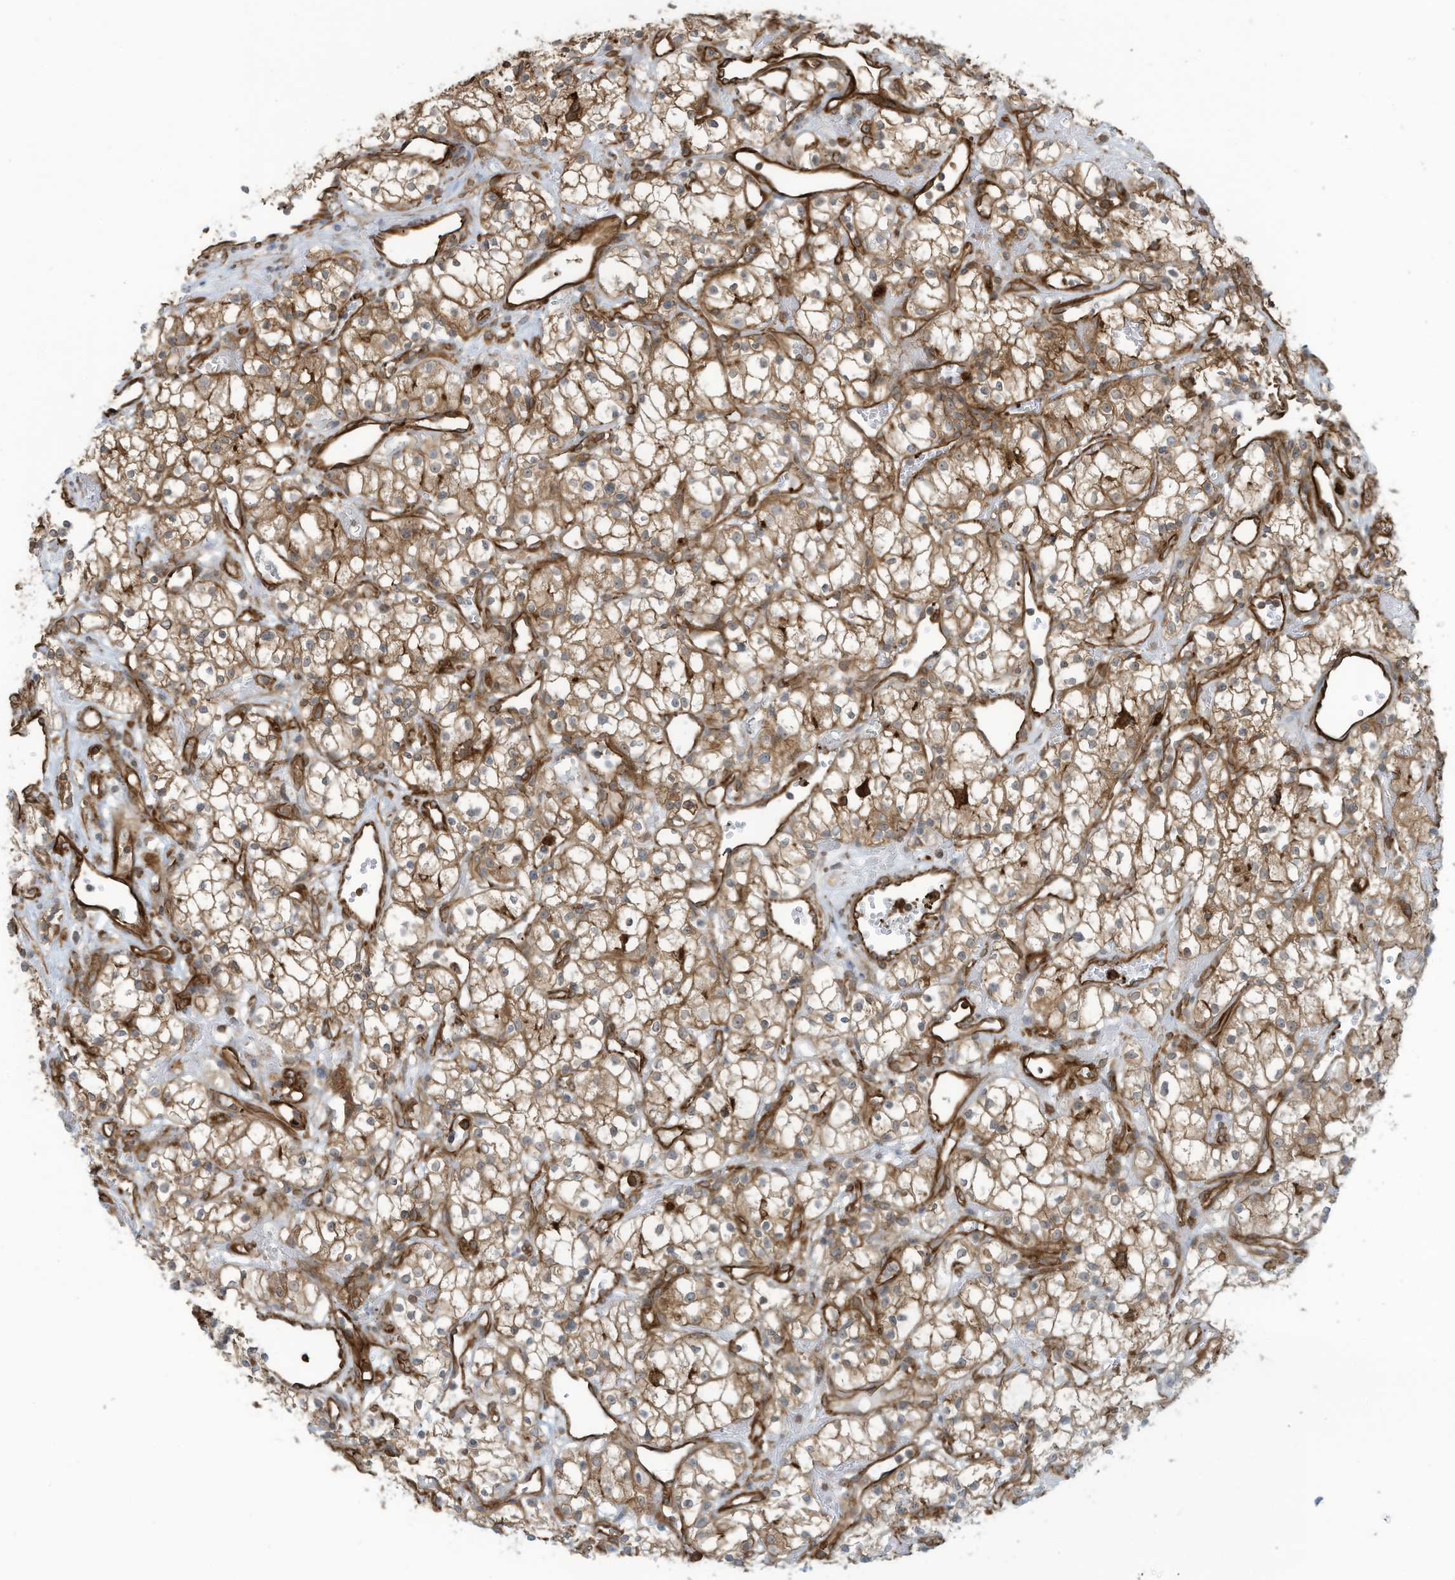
{"staining": {"intensity": "moderate", "quantity": ">75%", "location": "cytoplasmic/membranous"}, "tissue": "renal cancer", "cell_type": "Tumor cells", "image_type": "cancer", "snomed": [{"axis": "morphology", "description": "Adenocarcinoma, NOS"}, {"axis": "topography", "description": "Kidney"}], "caption": "Immunohistochemical staining of renal cancer displays medium levels of moderate cytoplasmic/membranous protein positivity in approximately >75% of tumor cells. (DAB = brown stain, brightfield microscopy at high magnification).", "gene": "SLC9A2", "patient": {"sex": "male", "age": 59}}